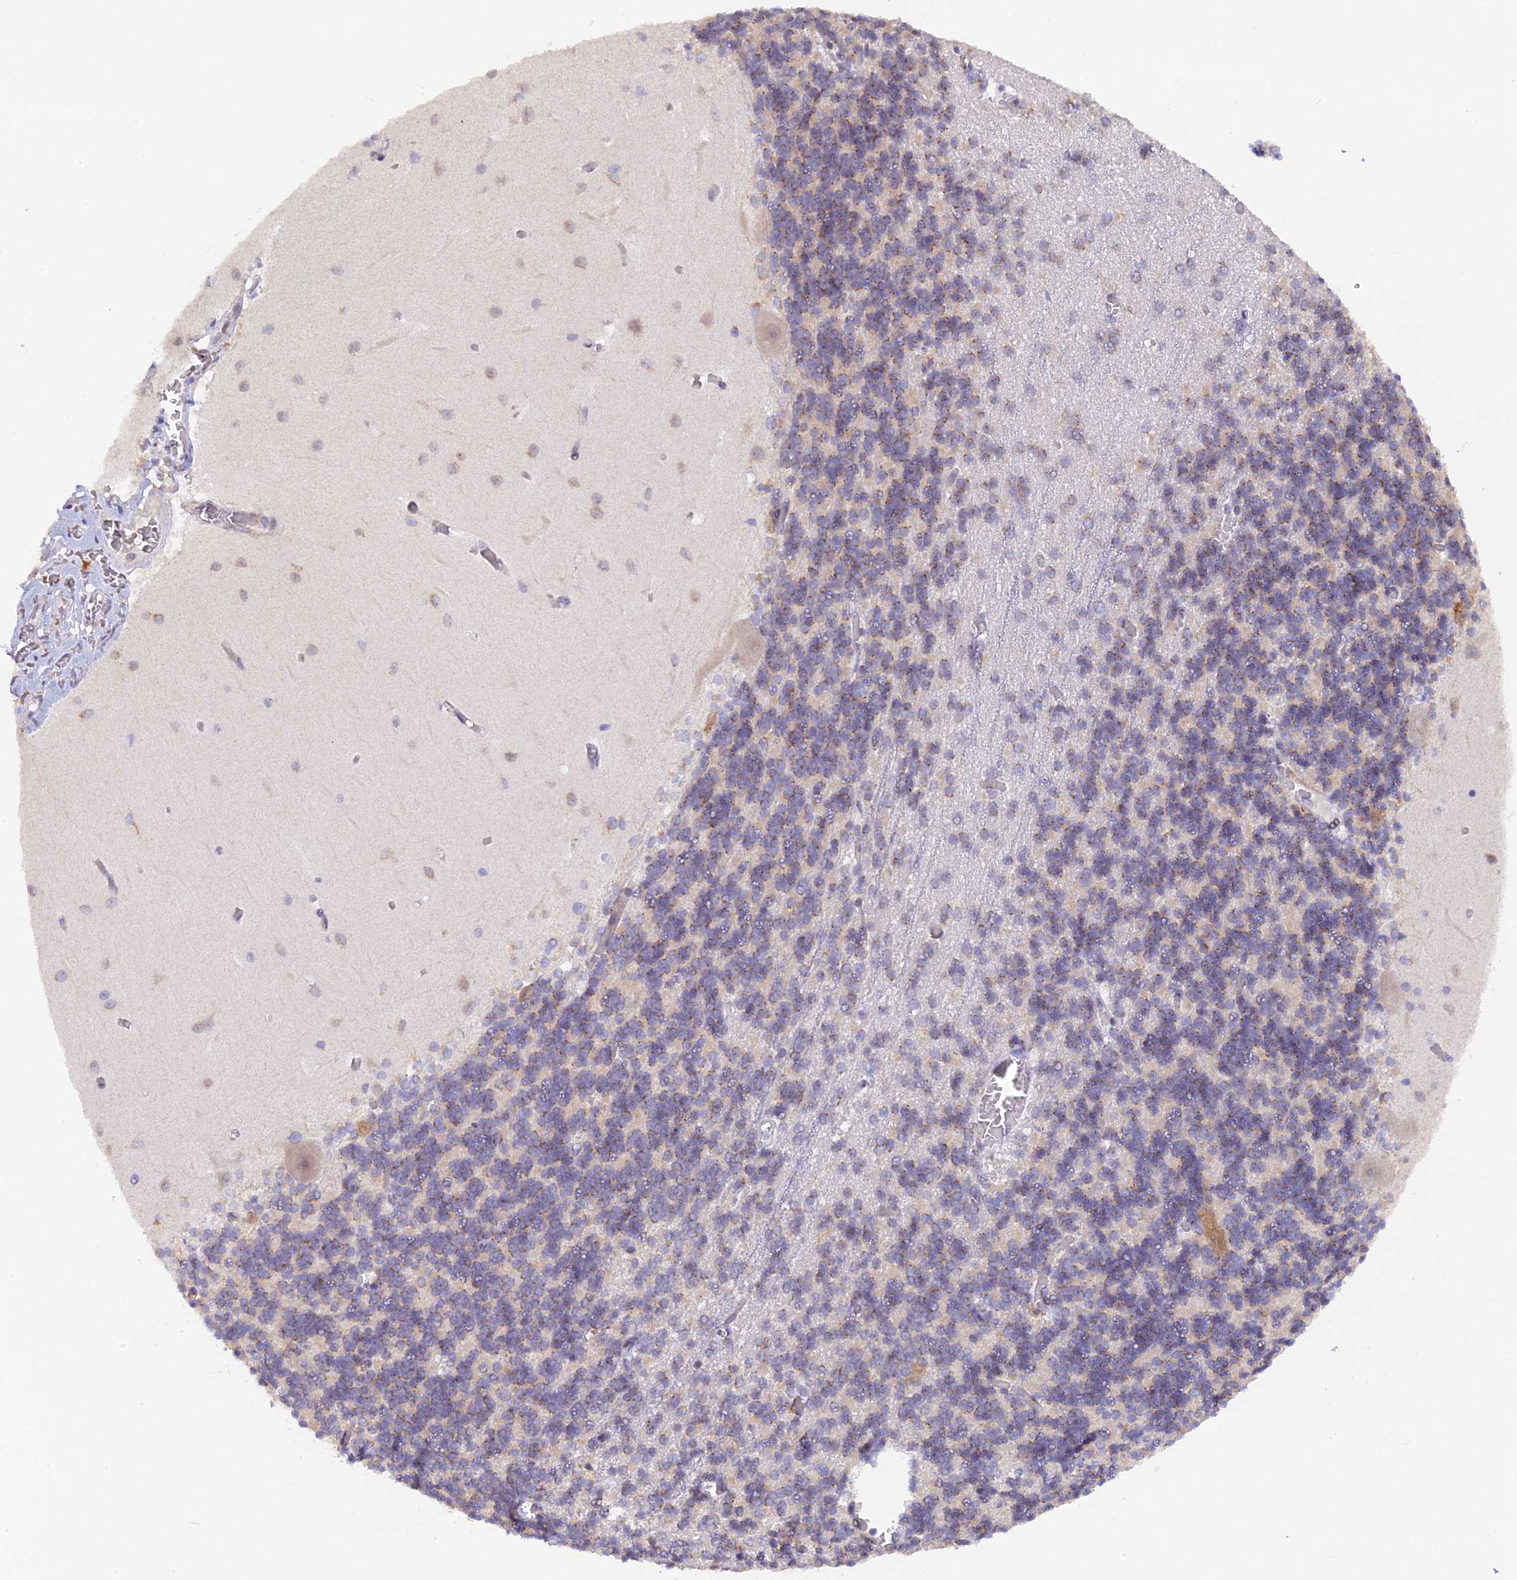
{"staining": {"intensity": "weak", "quantity": "<25%", "location": "cytoplasmic/membranous"}, "tissue": "cerebellum", "cell_type": "Cells in granular layer", "image_type": "normal", "snomed": [{"axis": "morphology", "description": "Normal tissue, NOS"}, {"axis": "topography", "description": "Cerebellum"}], "caption": "Immunohistochemical staining of normal cerebellum shows no significant expression in cells in granular layer.", "gene": "SNX17", "patient": {"sex": "male", "age": 37}}